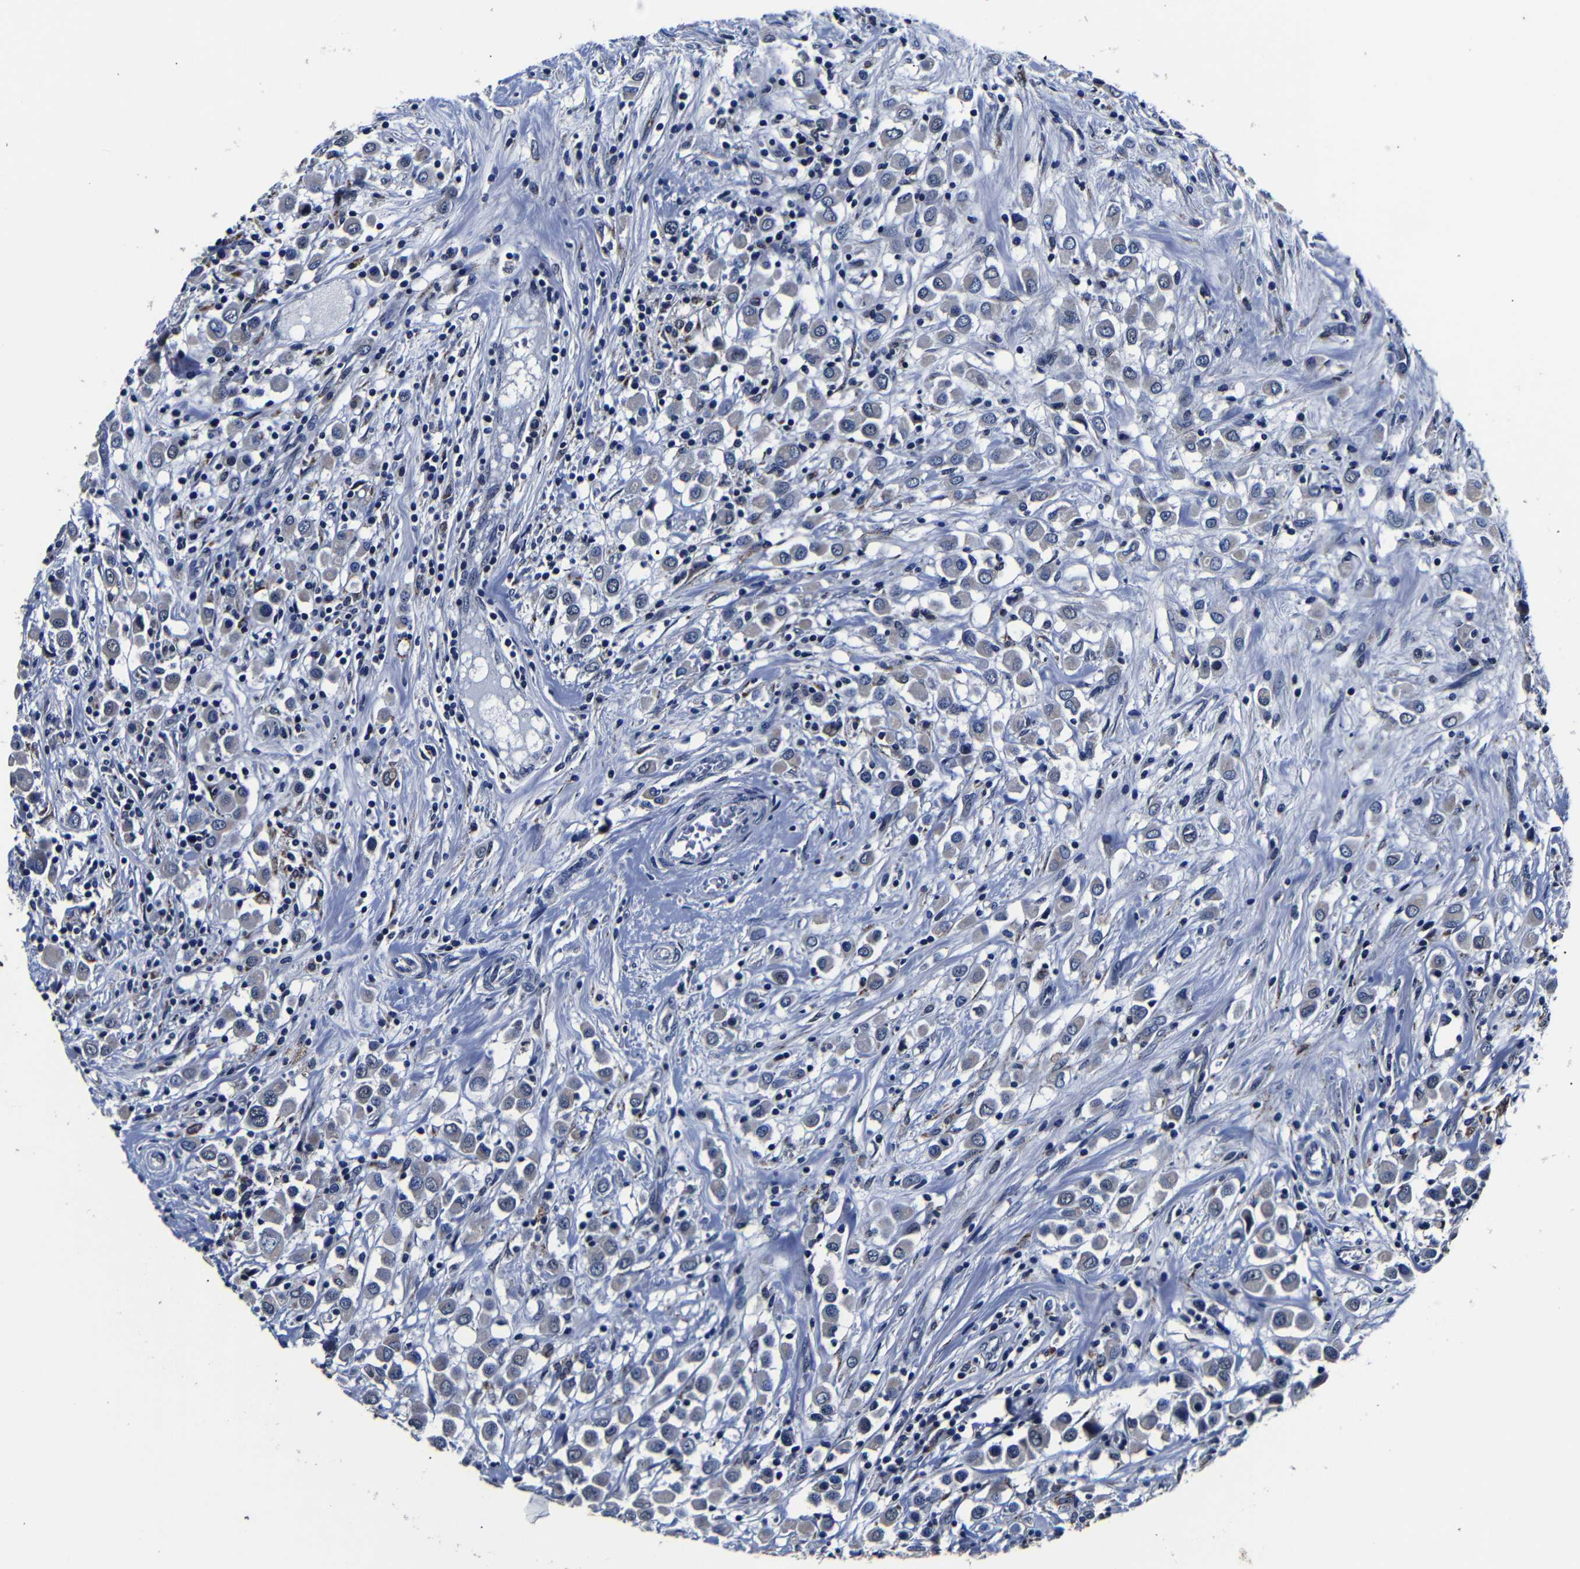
{"staining": {"intensity": "weak", "quantity": "<25%", "location": "cytoplasmic/membranous"}, "tissue": "breast cancer", "cell_type": "Tumor cells", "image_type": "cancer", "snomed": [{"axis": "morphology", "description": "Duct carcinoma"}, {"axis": "topography", "description": "Breast"}], "caption": "A histopathology image of human breast cancer is negative for staining in tumor cells.", "gene": "DEPP1", "patient": {"sex": "female", "age": 61}}